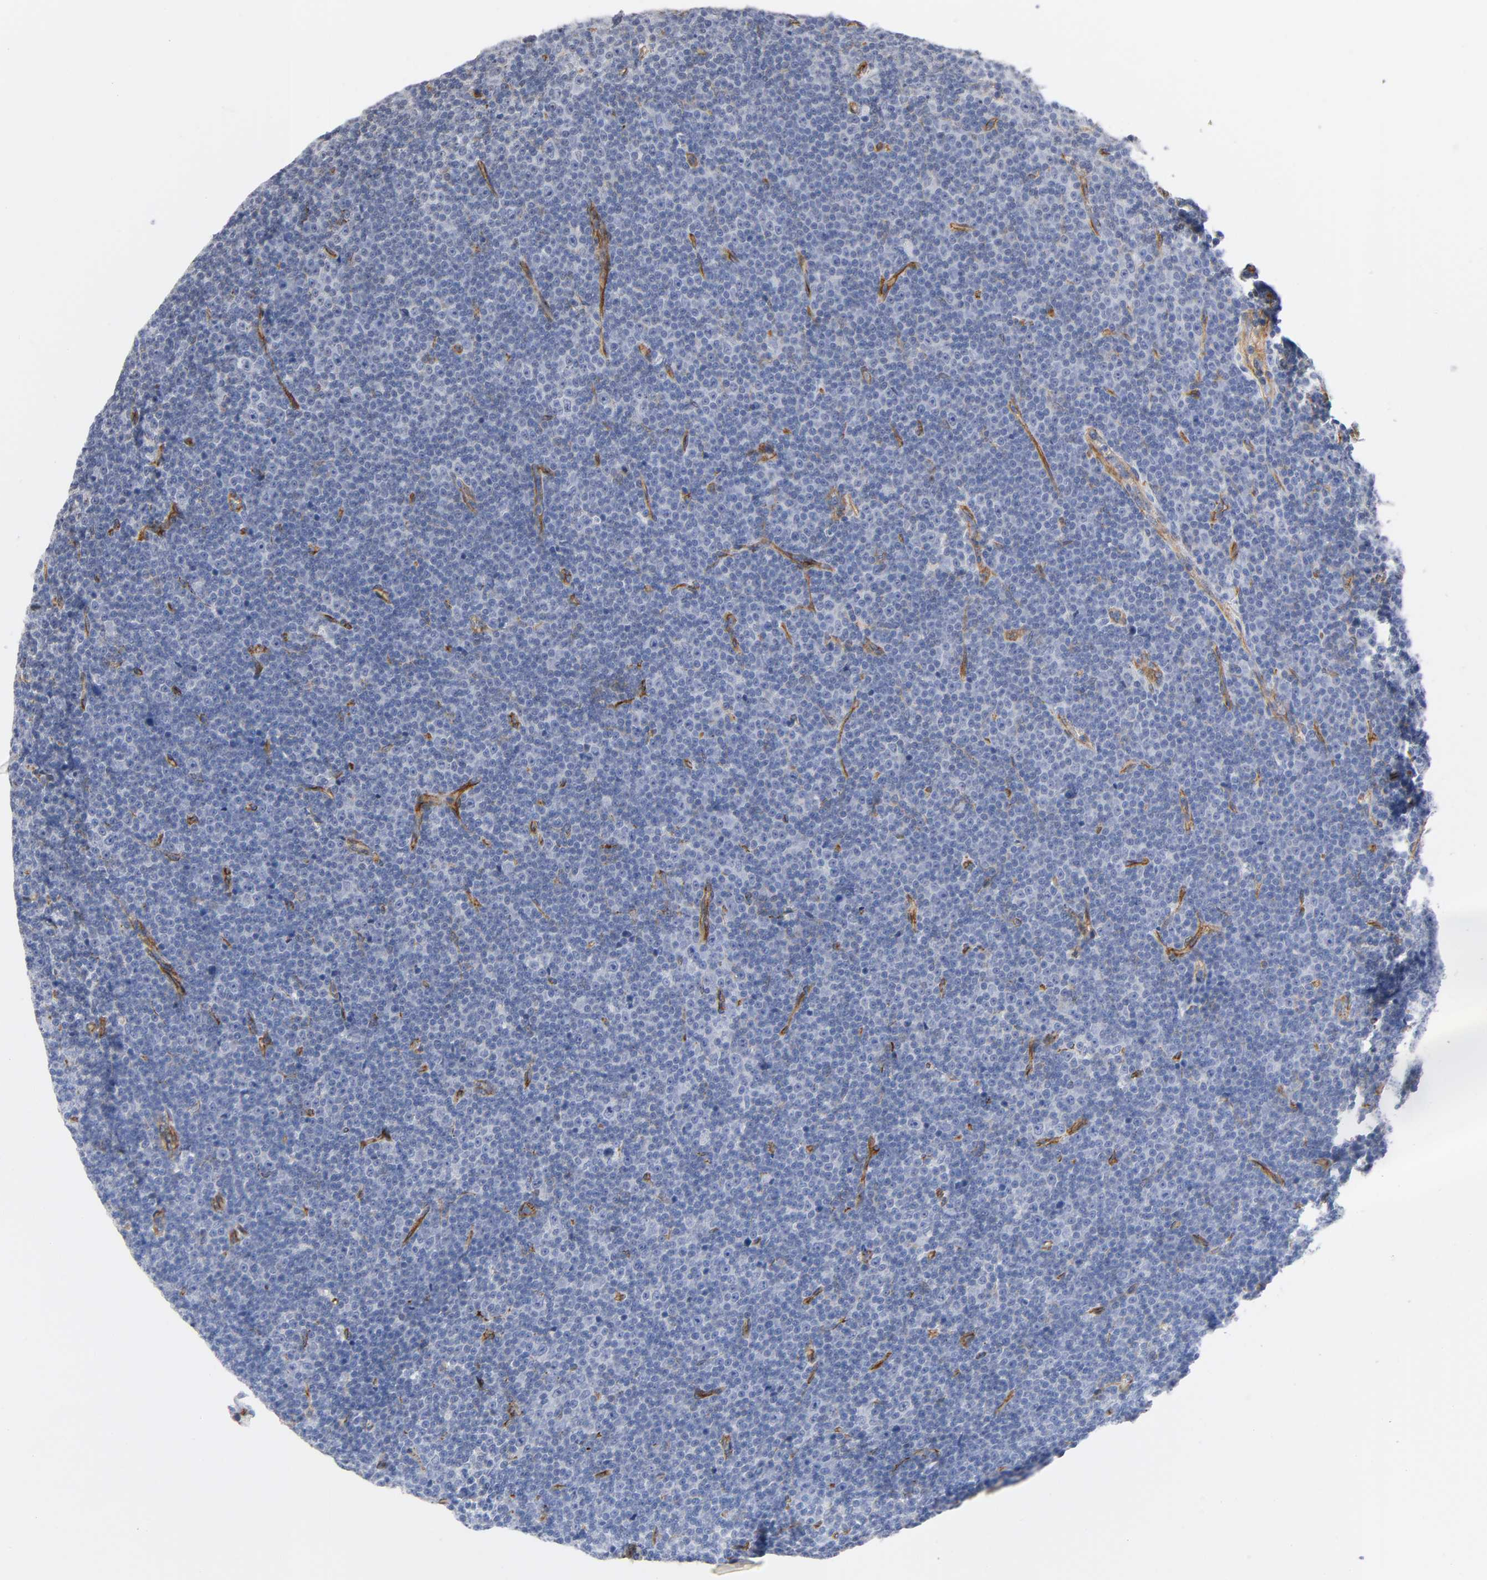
{"staining": {"intensity": "negative", "quantity": "none", "location": "none"}, "tissue": "lymphoma", "cell_type": "Tumor cells", "image_type": "cancer", "snomed": [{"axis": "morphology", "description": "Malignant lymphoma, non-Hodgkin's type, Low grade"}, {"axis": "topography", "description": "Lymph node"}], "caption": "Tumor cells show no significant protein expression in lymphoma.", "gene": "SPTAN1", "patient": {"sex": "female", "age": 67}}